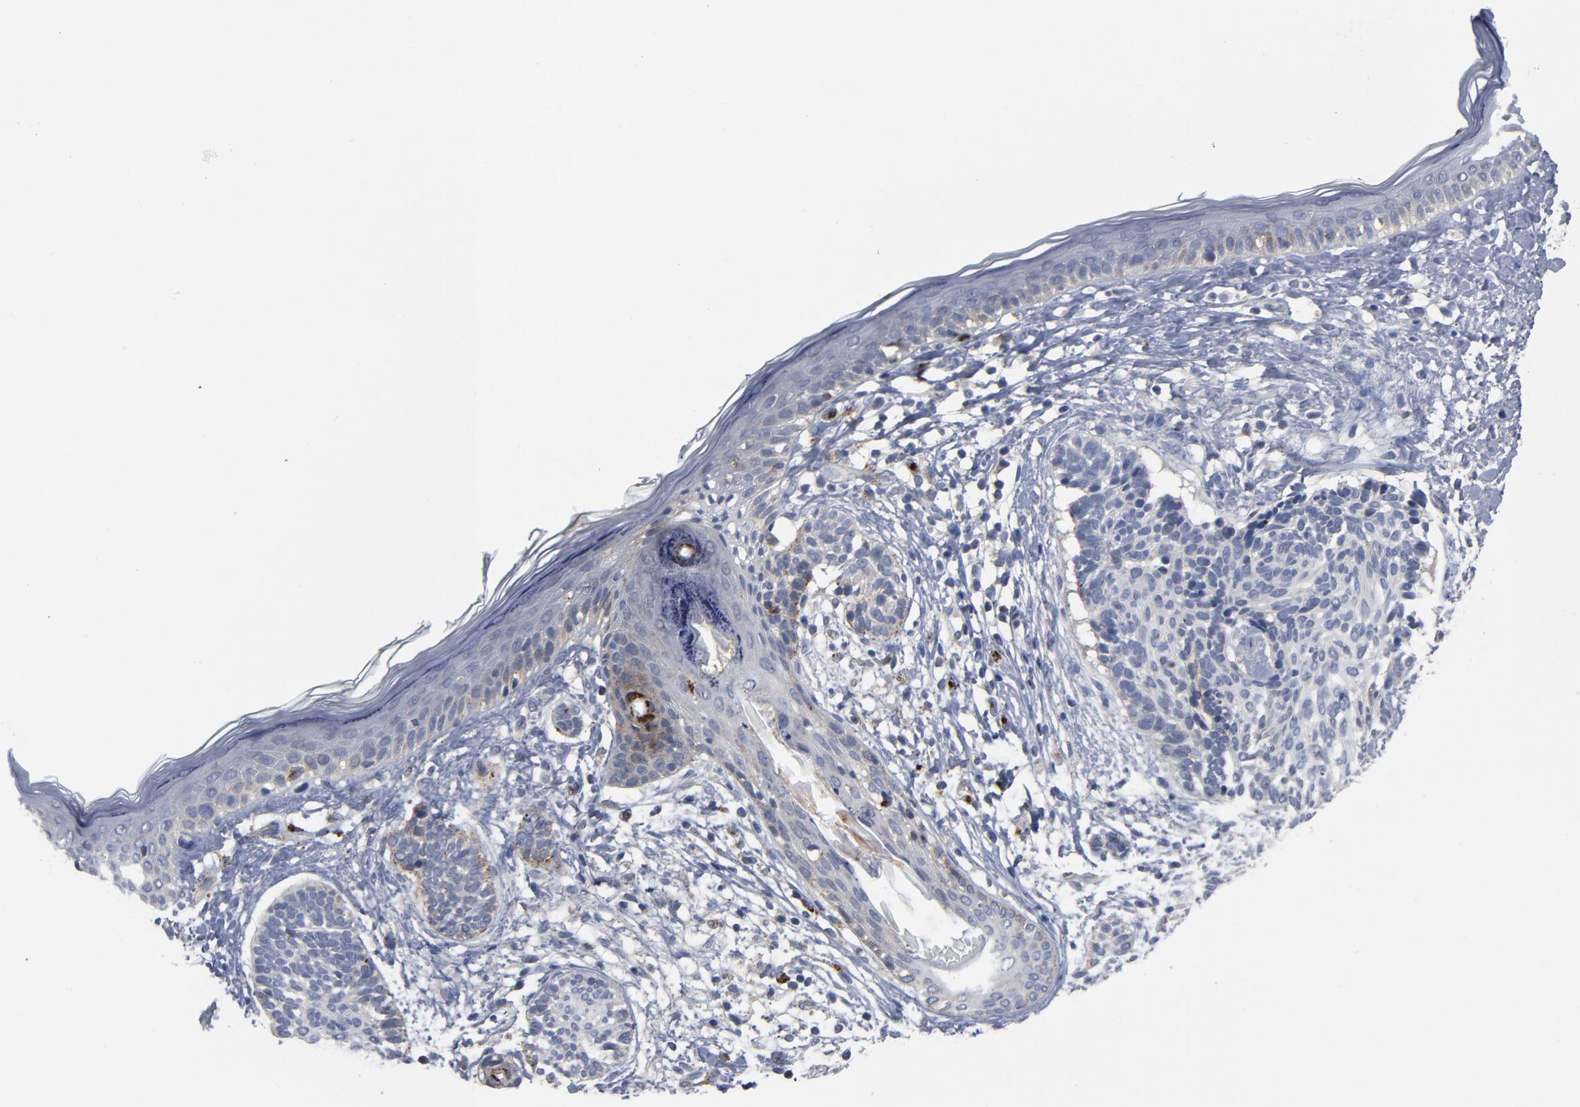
{"staining": {"intensity": "moderate", "quantity": "<25%", "location": "cytoplasmic/membranous"}, "tissue": "skin cancer", "cell_type": "Tumor cells", "image_type": "cancer", "snomed": [{"axis": "morphology", "description": "Normal tissue, NOS"}, {"axis": "morphology", "description": "Basal cell carcinoma"}, {"axis": "topography", "description": "Skin"}], "caption": "Protein staining by immunohistochemistry demonstrates moderate cytoplasmic/membranous positivity in about <25% of tumor cells in skin basal cell carcinoma. Nuclei are stained in blue.", "gene": "AKT2", "patient": {"sex": "male", "age": 63}}